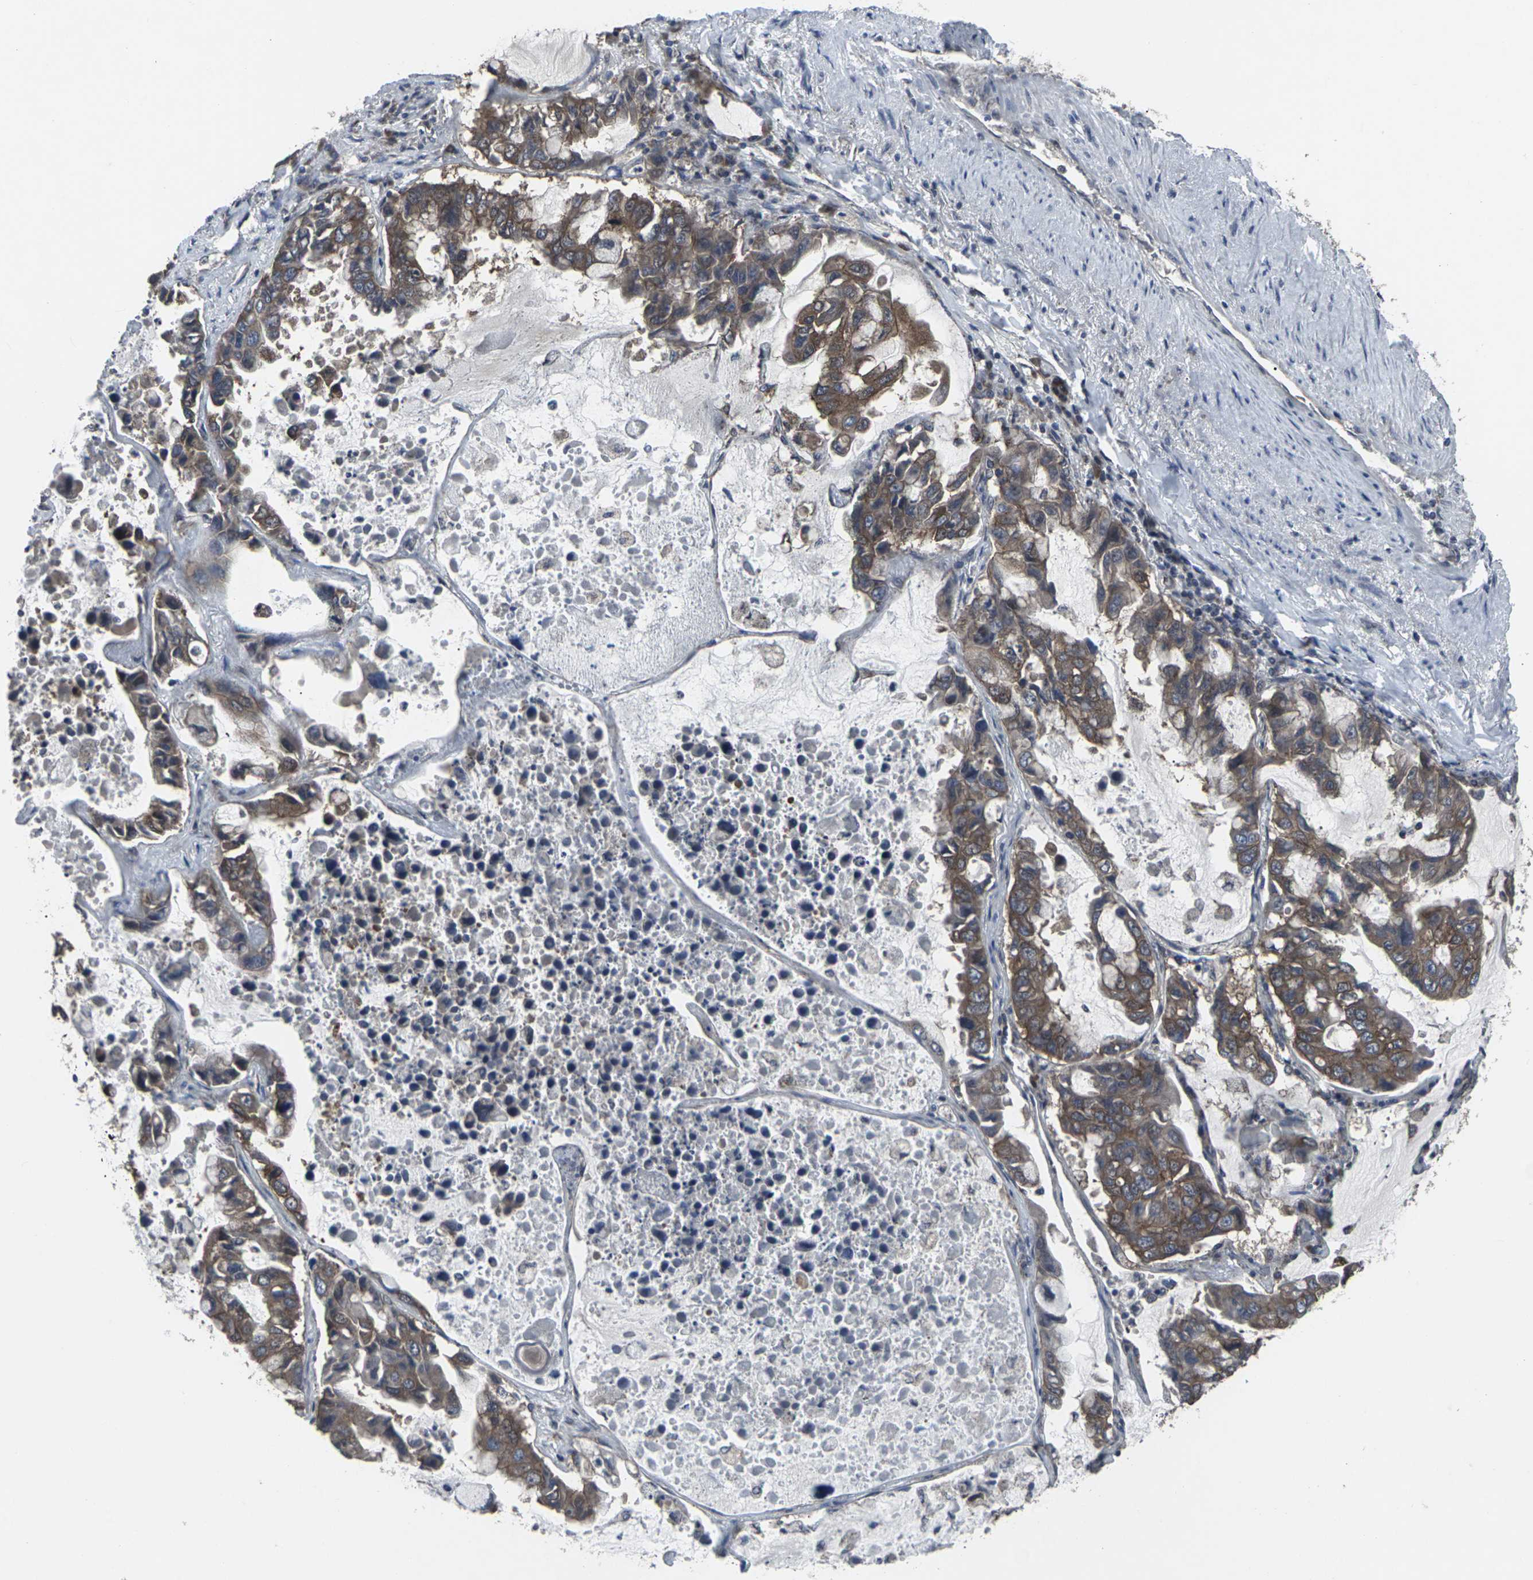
{"staining": {"intensity": "moderate", "quantity": ">75%", "location": "cytoplasmic/membranous"}, "tissue": "lung cancer", "cell_type": "Tumor cells", "image_type": "cancer", "snomed": [{"axis": "morphology", "description": "Adenocarcinoma, NOS"}, {"axis": "topography", "description": "Lung"}], "caption": "The histopathology image demonstrates a brown stain indicating the presence of a protein in the cytoplasmic/membranous of tumor cells in adenocarcinoma (lung).", "gene": "MAPKAPK2", "patient": {"sex": "male", "age": 64}}